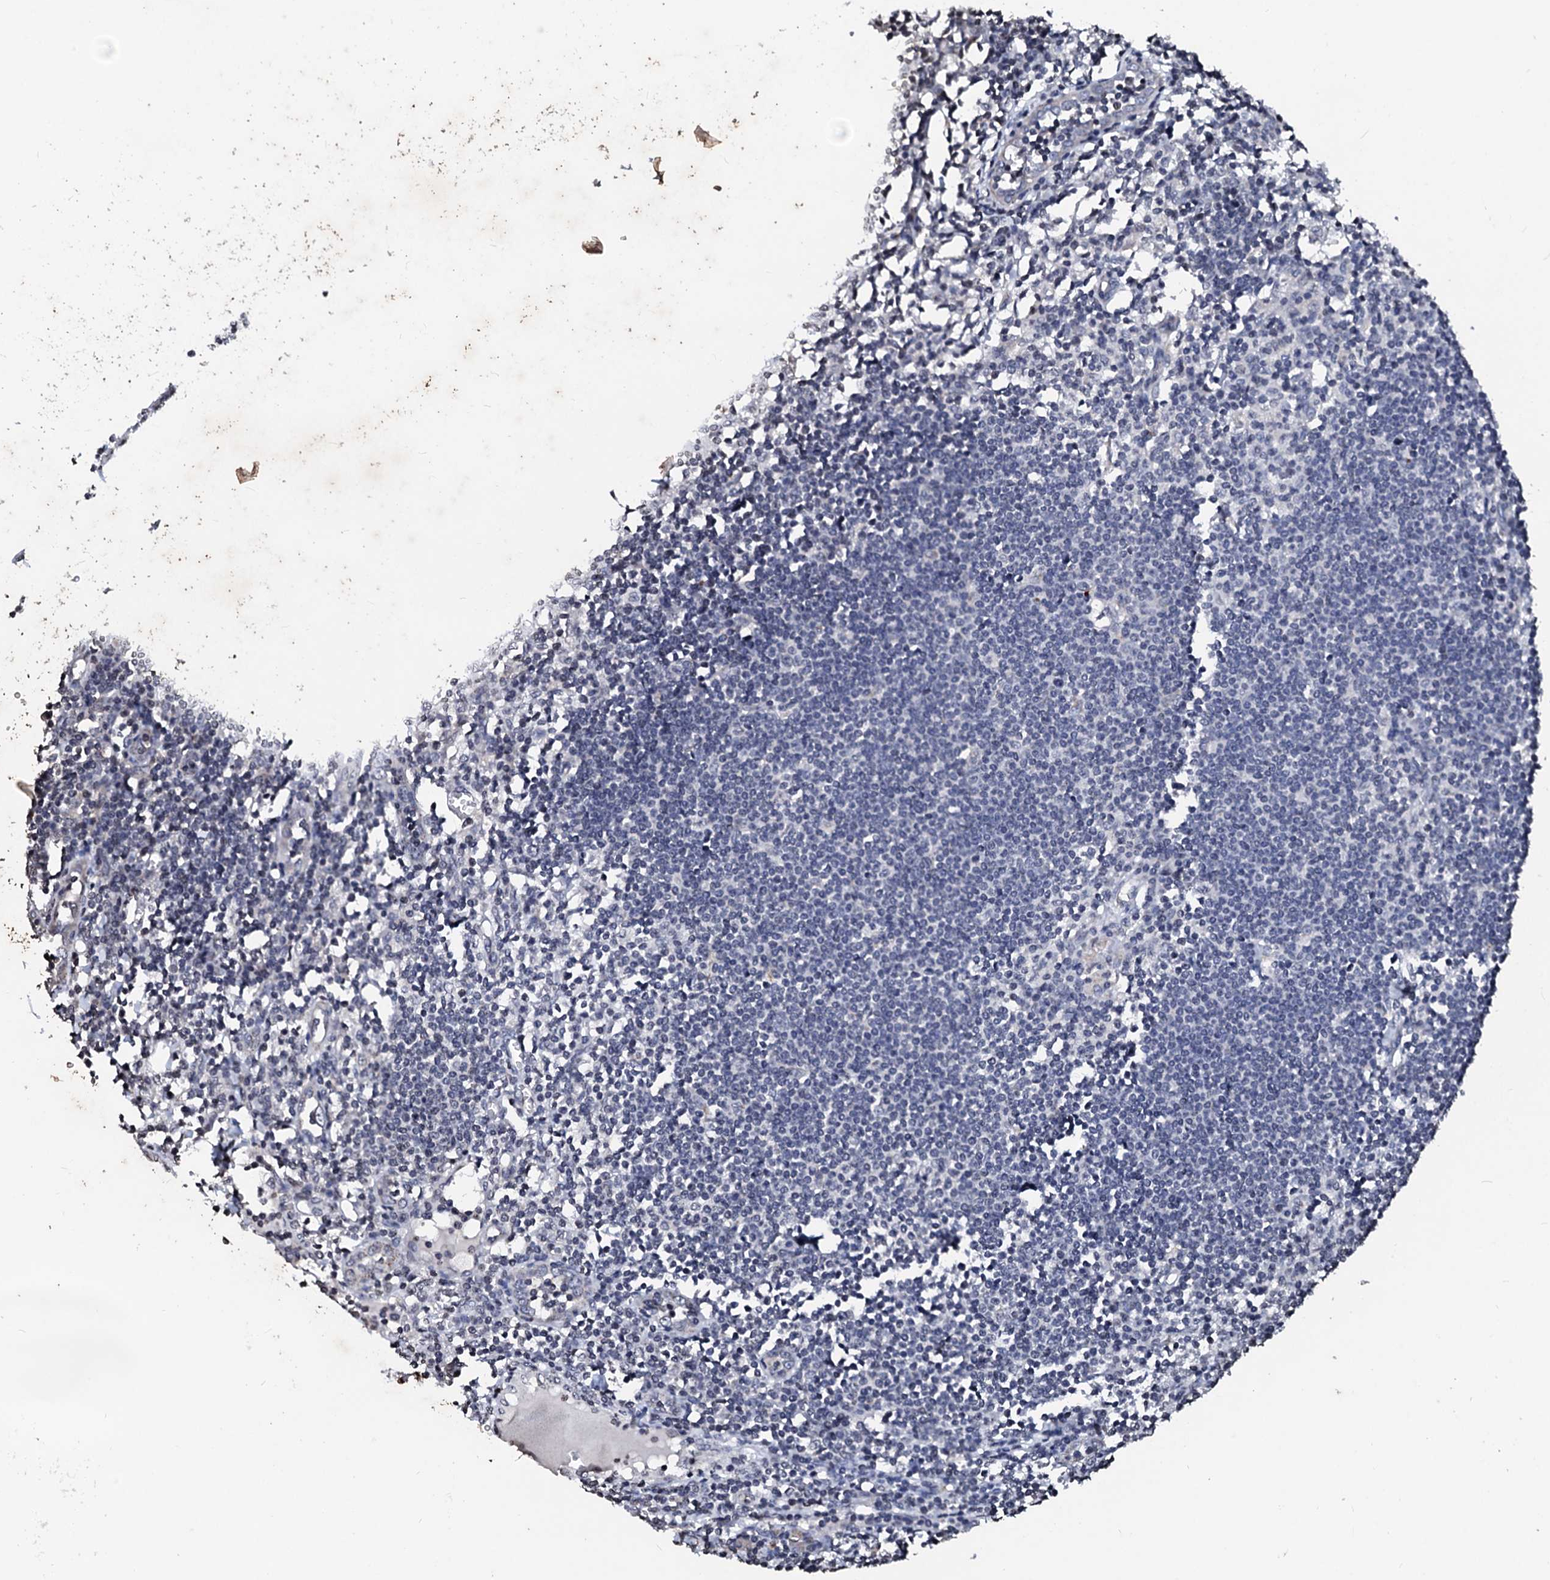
{"staining": {"intensity": "negative", "quantity": "none", "location": "none"}, "tissue": "lymph node", "cell_type": "Germinal center cells", "image_type": "normal", "snomed": [{"axis": "morphology", "description": "Normal tissue, NOS"}, {"axis": "morphology", "description": "Malignant melanoma, Metastatic site"}, {"axis": "topography", "description": "Lymph node"}], "caption": "IHC of normal human lymph node displays no positivity in germinal center cells. Nuclei are stained in blue.", "gene": "LSM11", "patient": {"sex": "male", "age": 41}}